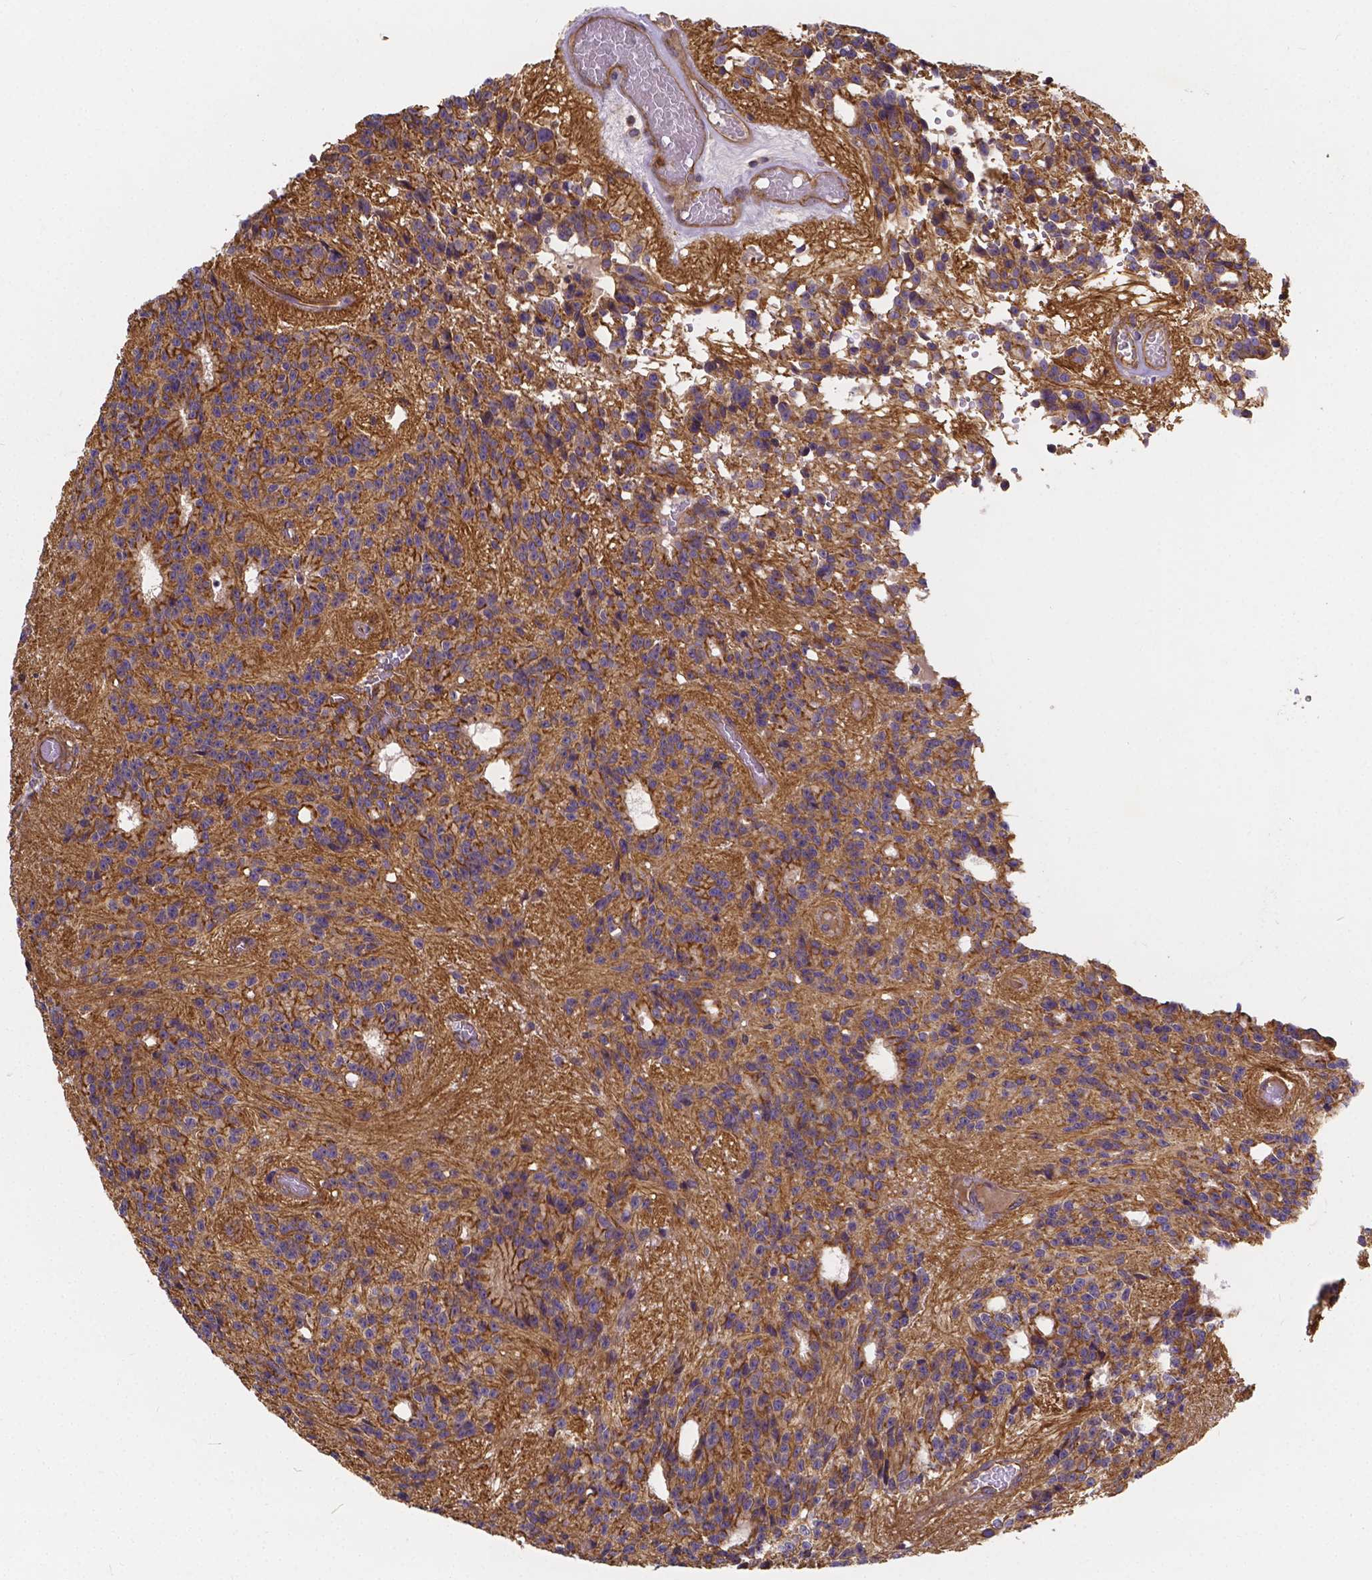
{"staining": {"intensity": "strong", "quantity": ">75%", "location": "cytoplasmic/membranous"}, "tissue": "glioma", "cell_type": "Tumor cells", "image_type": "cancer", "snomed": [{"axis": "morphology", "description": "Glioma, malignant, Low grade"}, {"axis": "topography", "description": "Brain"}], "caption": "This histopathology image displays immunohistochemistry staining of human malignant low-grade glioma, with high strong cytoplasmic/membranous staining in about >75% of tumor cells.", "gene": "CLINT1", "patient": {"sex": "male", "age": 31}}